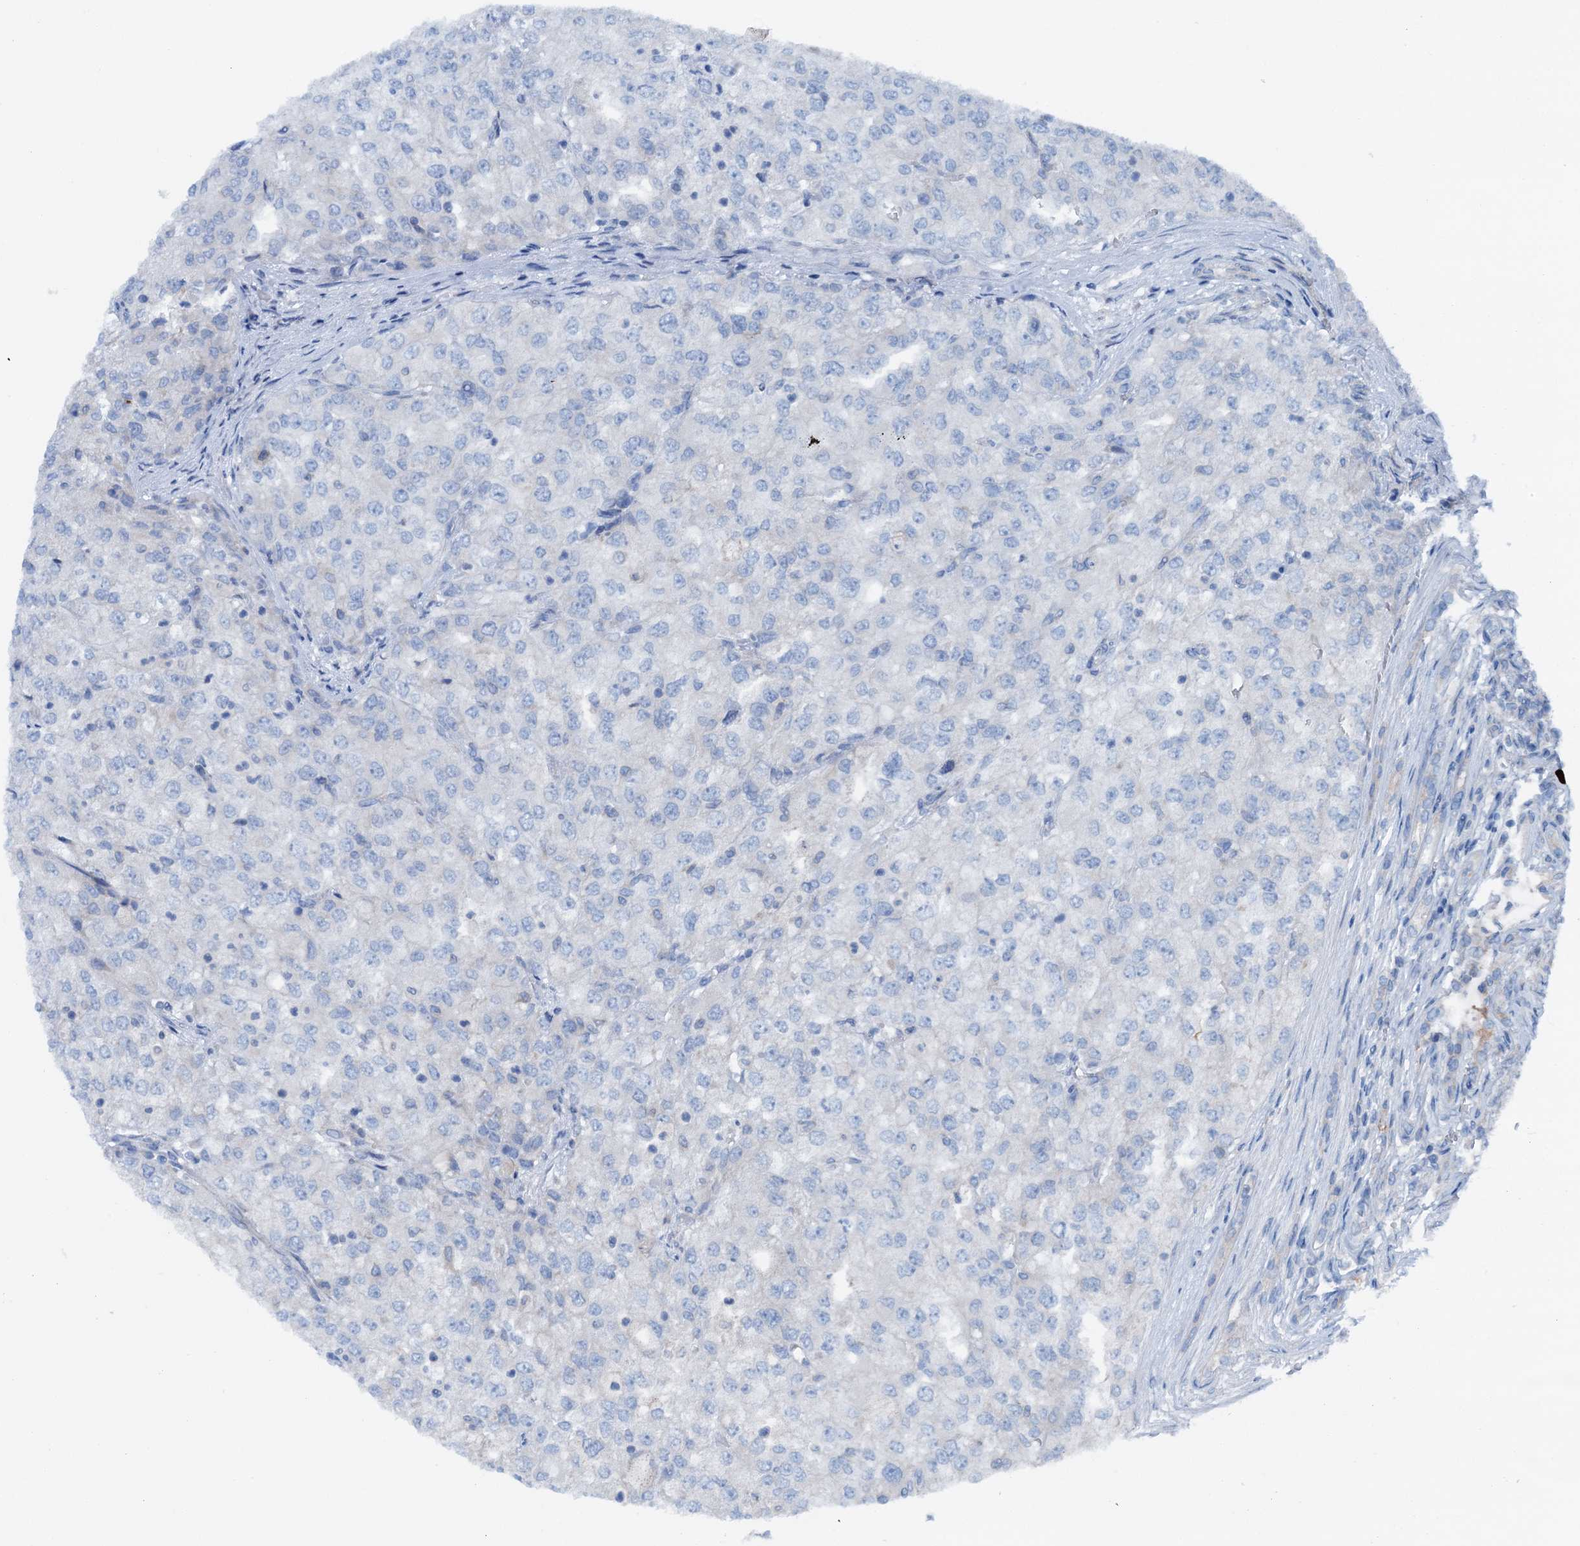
{"staining": {"intensity": "negative", "quantity": "none", "location": "none"}, "tissue": "renal cancer", "cell_type": "Tumor cells", "image_type": "cancer", "snomed": [{"axis": "morphology", "description": "Adenocarcinoma, NOS"}, {"axis": "topography", "description": "Kidney"}], "caption": "Tumor cells show no significant protein staining in renal adenocarcinoma.", "gene": "KNDC1", "patient": {"sex": "female", "age": 54}}